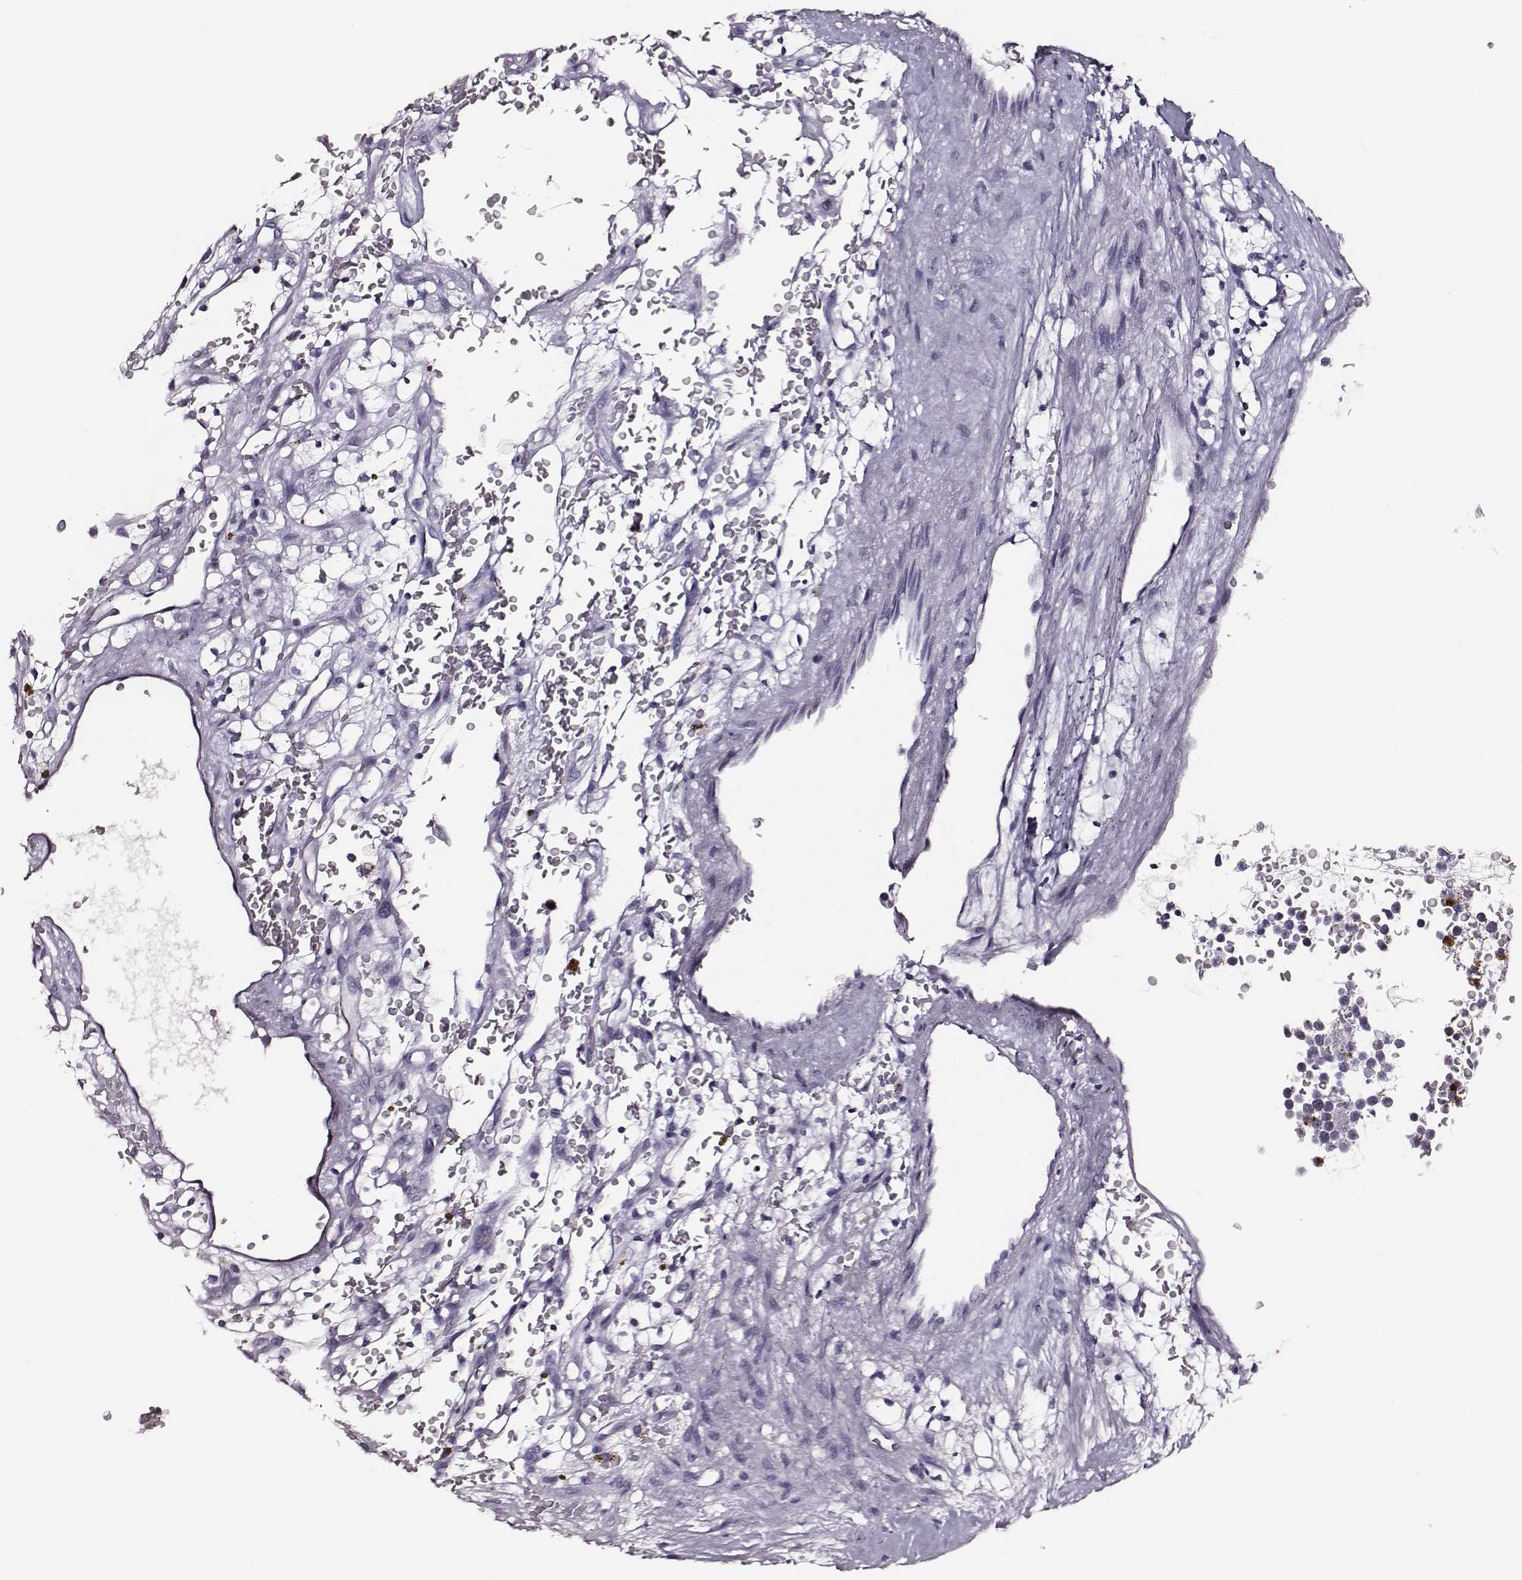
{"staining": {"intensity": "negative", "quantity": "none", "location": "none"}, "tissue": "renal cancer", "cell_type": "Tumor cells", "image_type": "cancer", "snomed": [{"axis": "morphology", "description": "Adenocarcinoma, NOS"}, {"axis": "topography", "description": "Kidney"}], "caption": "Protein analysis of renal adenocarcinoma reveals no significant positivity in tumor cells.", "gene": "DPEP1", "patient": {"sex": "female", "age": 64}}